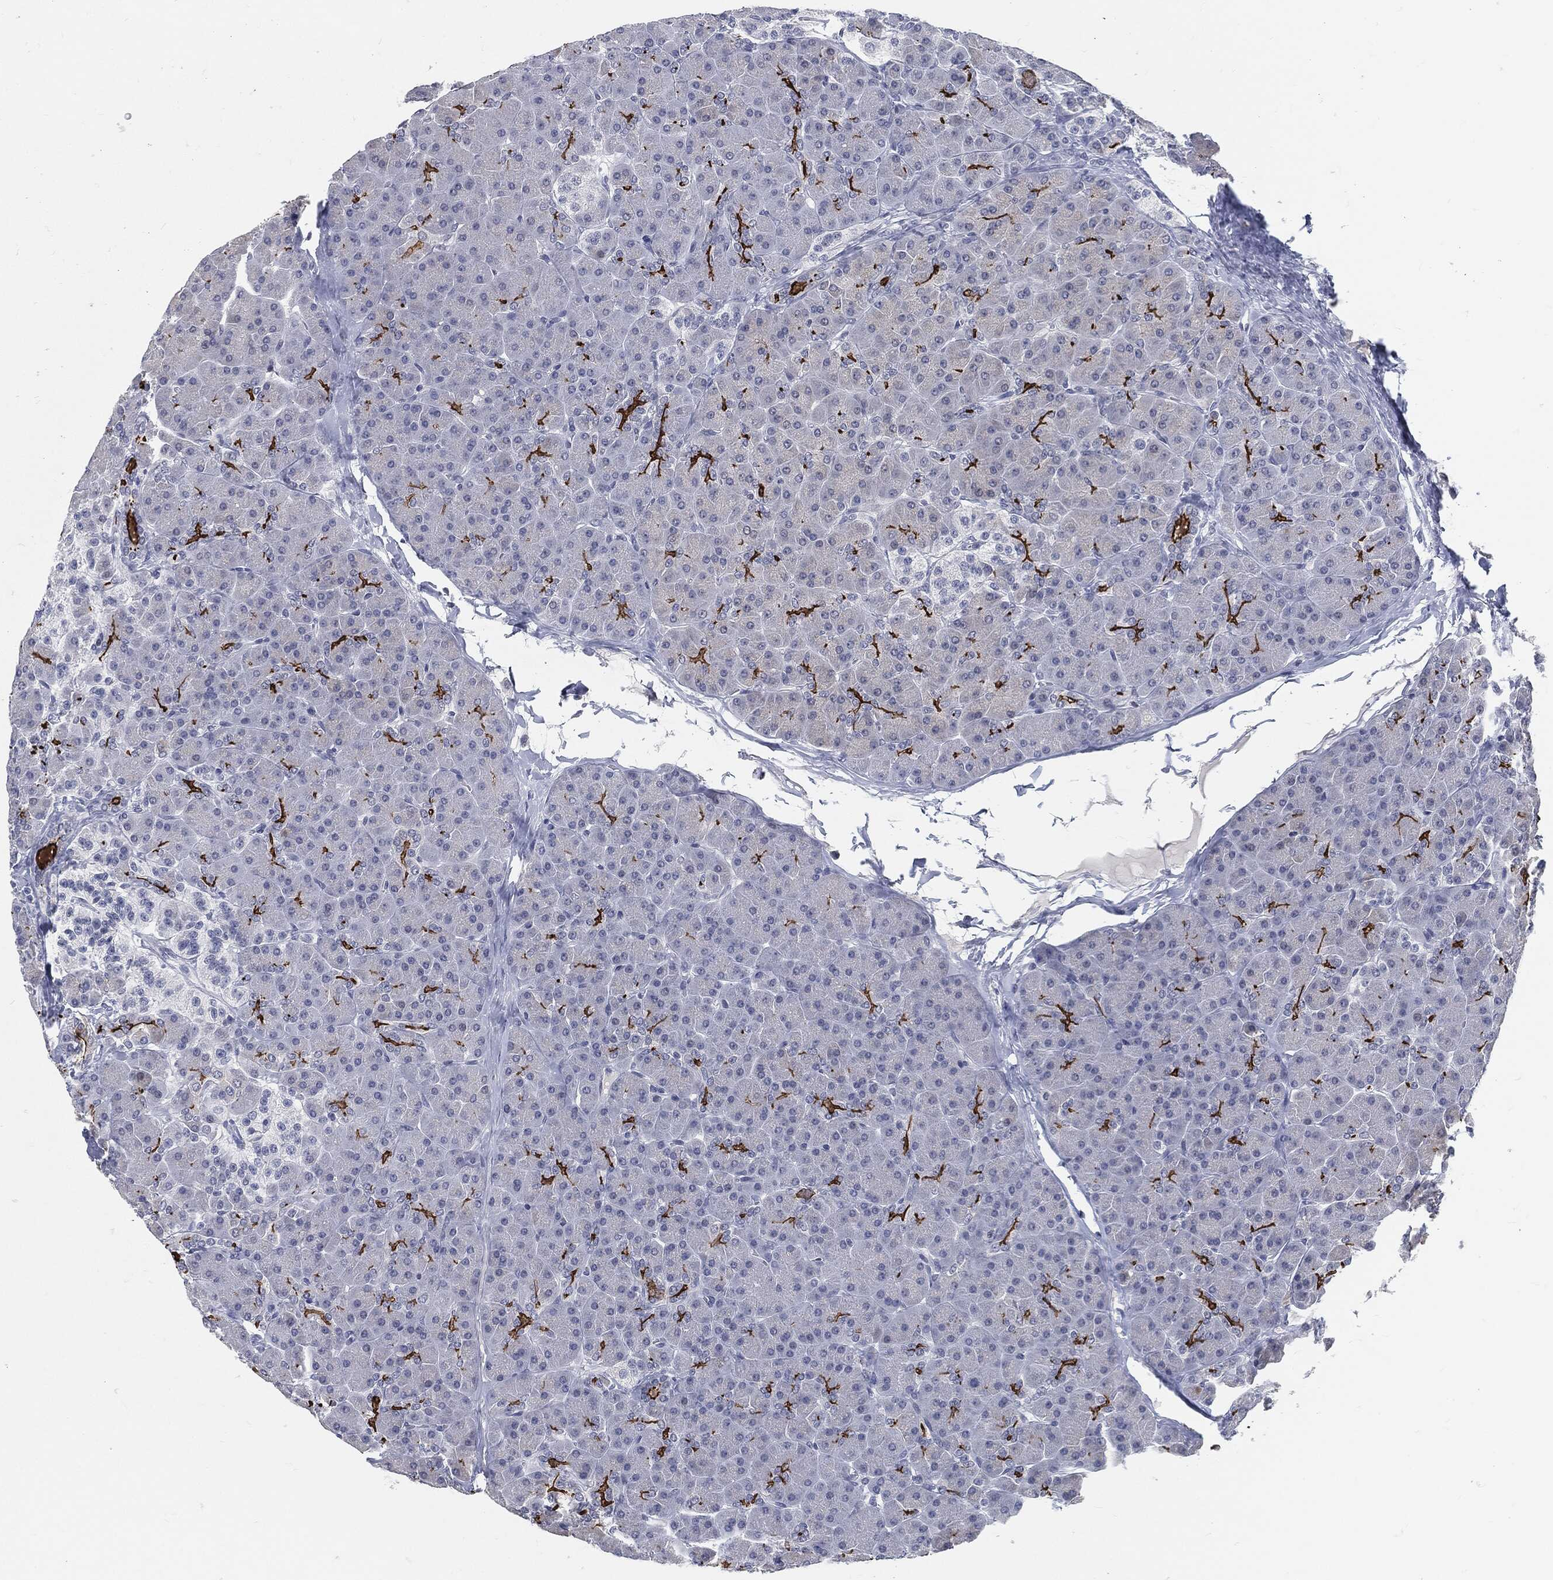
{"staining": {"intensity": "strong", "quantity": "<25%", "location": "cytoplasmic/membranous"}, "tissue": "pancreas", "cell_type": "Exocrine glandular cells", "image_type": "normal", "snomed": [{"axis": "morphology", "description": "Normal tissue, NOS"}, {"axis": "topography", "description": "Pancreas"}], "caption": "This is an image of immunohistochemistry staining of unremarkable pancreas, which shows strong positivity in the cytoplasmic/membranous of exocrine glandular cells.", "gene": "PROM1", "patient": {"sex": "female", "age": 44}}